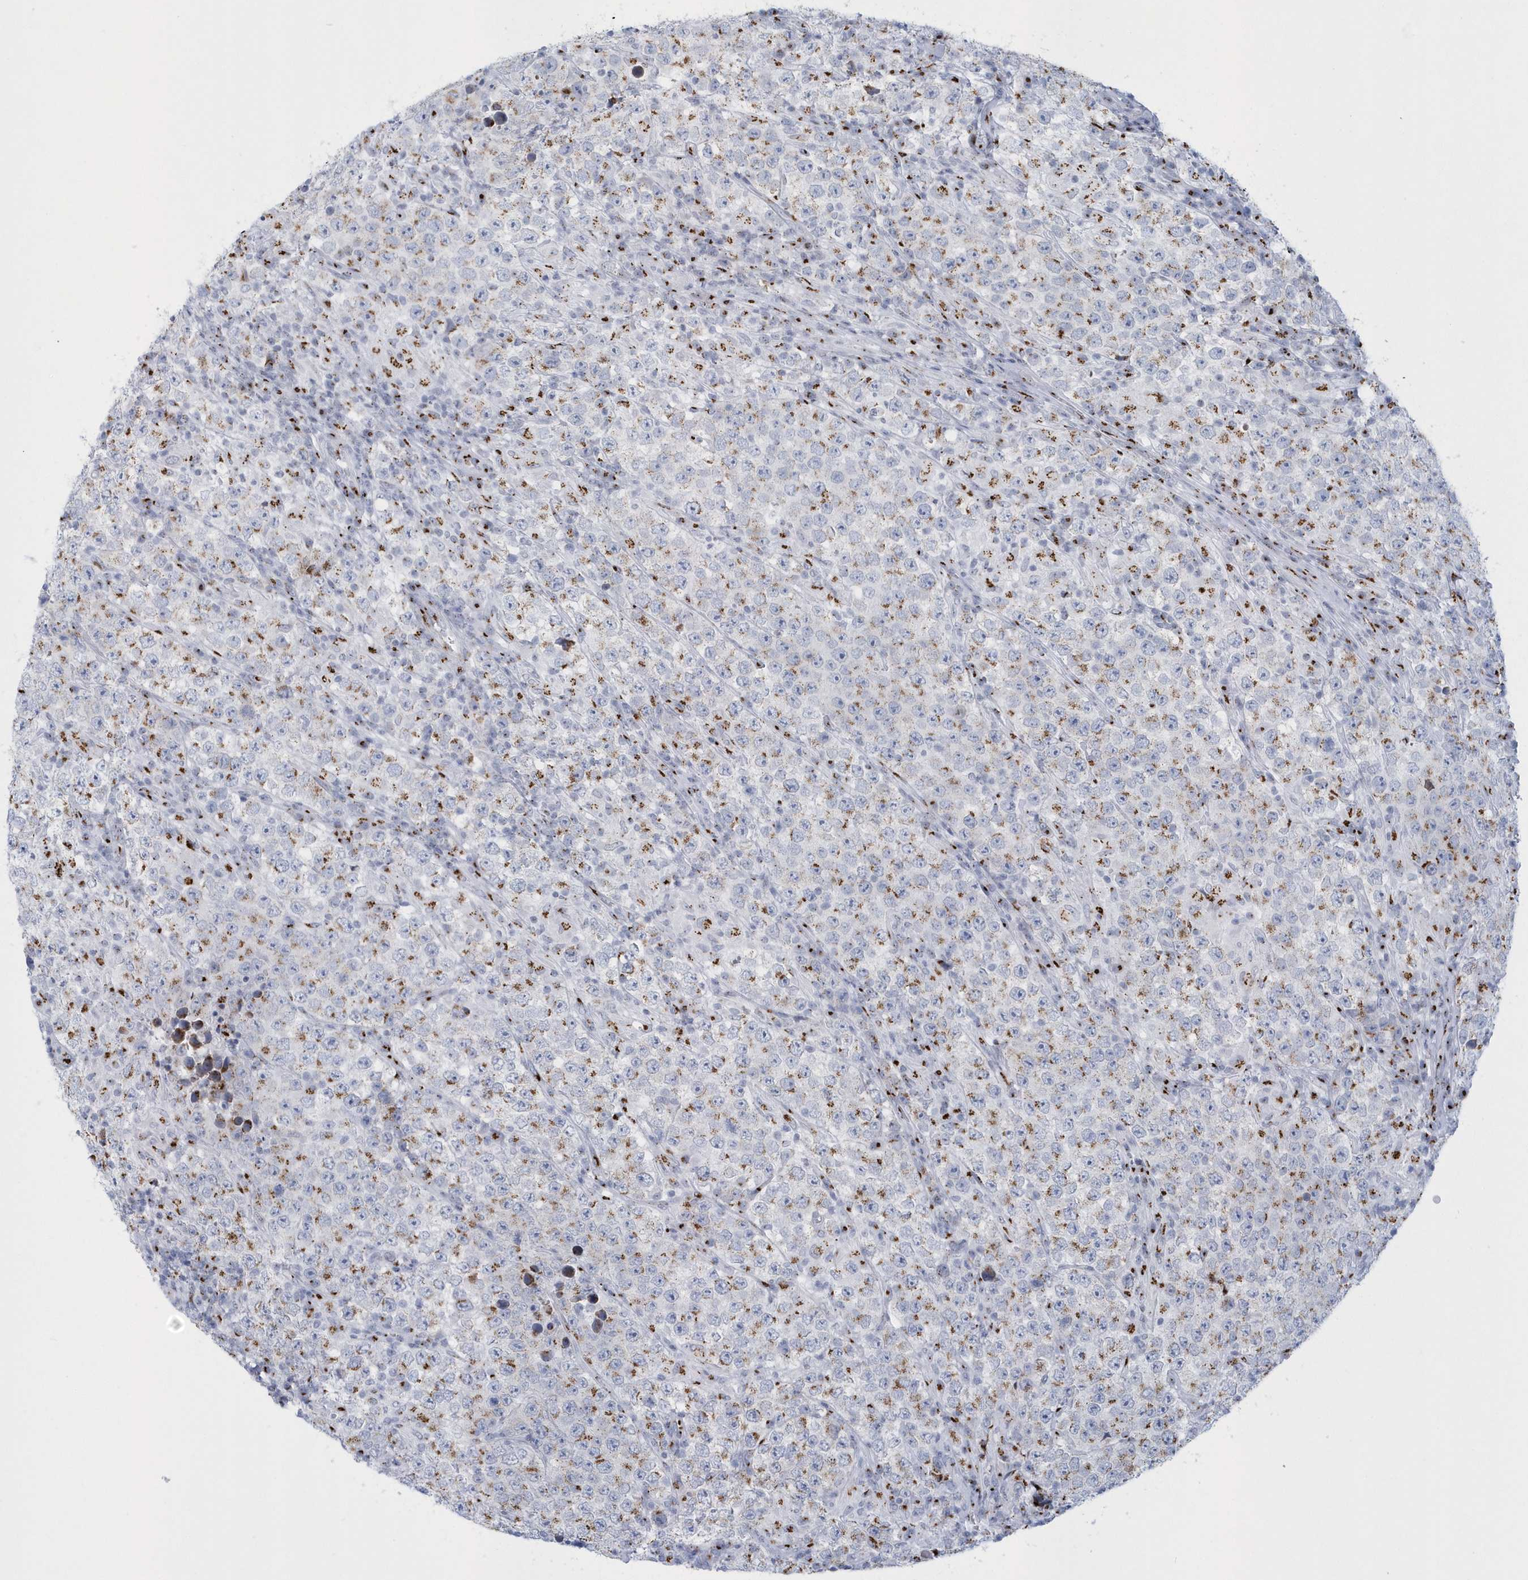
{"staining": {"intensity": "moderate", "quantity": "25%-75%", "location": "cytoplasmic/membranous"}, "tissue": "testis cancer", "cell_type": "Tumor cells", "image_type": "cancer", "snomed": [{"axis": "morphology", "description": "Normal tissue, NOS"}, {"axis": "morphology", "description": "Urothelial carcinoma, High grade"}, {"axis": "morphology", "description": "Seminoma, NOS"}, {"axis": "morphology", "description": "Carcinoma, Embryonal, NOS"}, {"axis": "topography", "description": "Urinary bladder"}, {"axis": "topography", "description": "Testis"}], "caption": "Immunohistochemical staining of human testis cancer reveals medium levels of moderate cytoplasmic/membranous protein positivity in approximately 25%-75% of tumor cells.", "gene": "SLX9", "patient": {"sex": "male", "age": 41}}